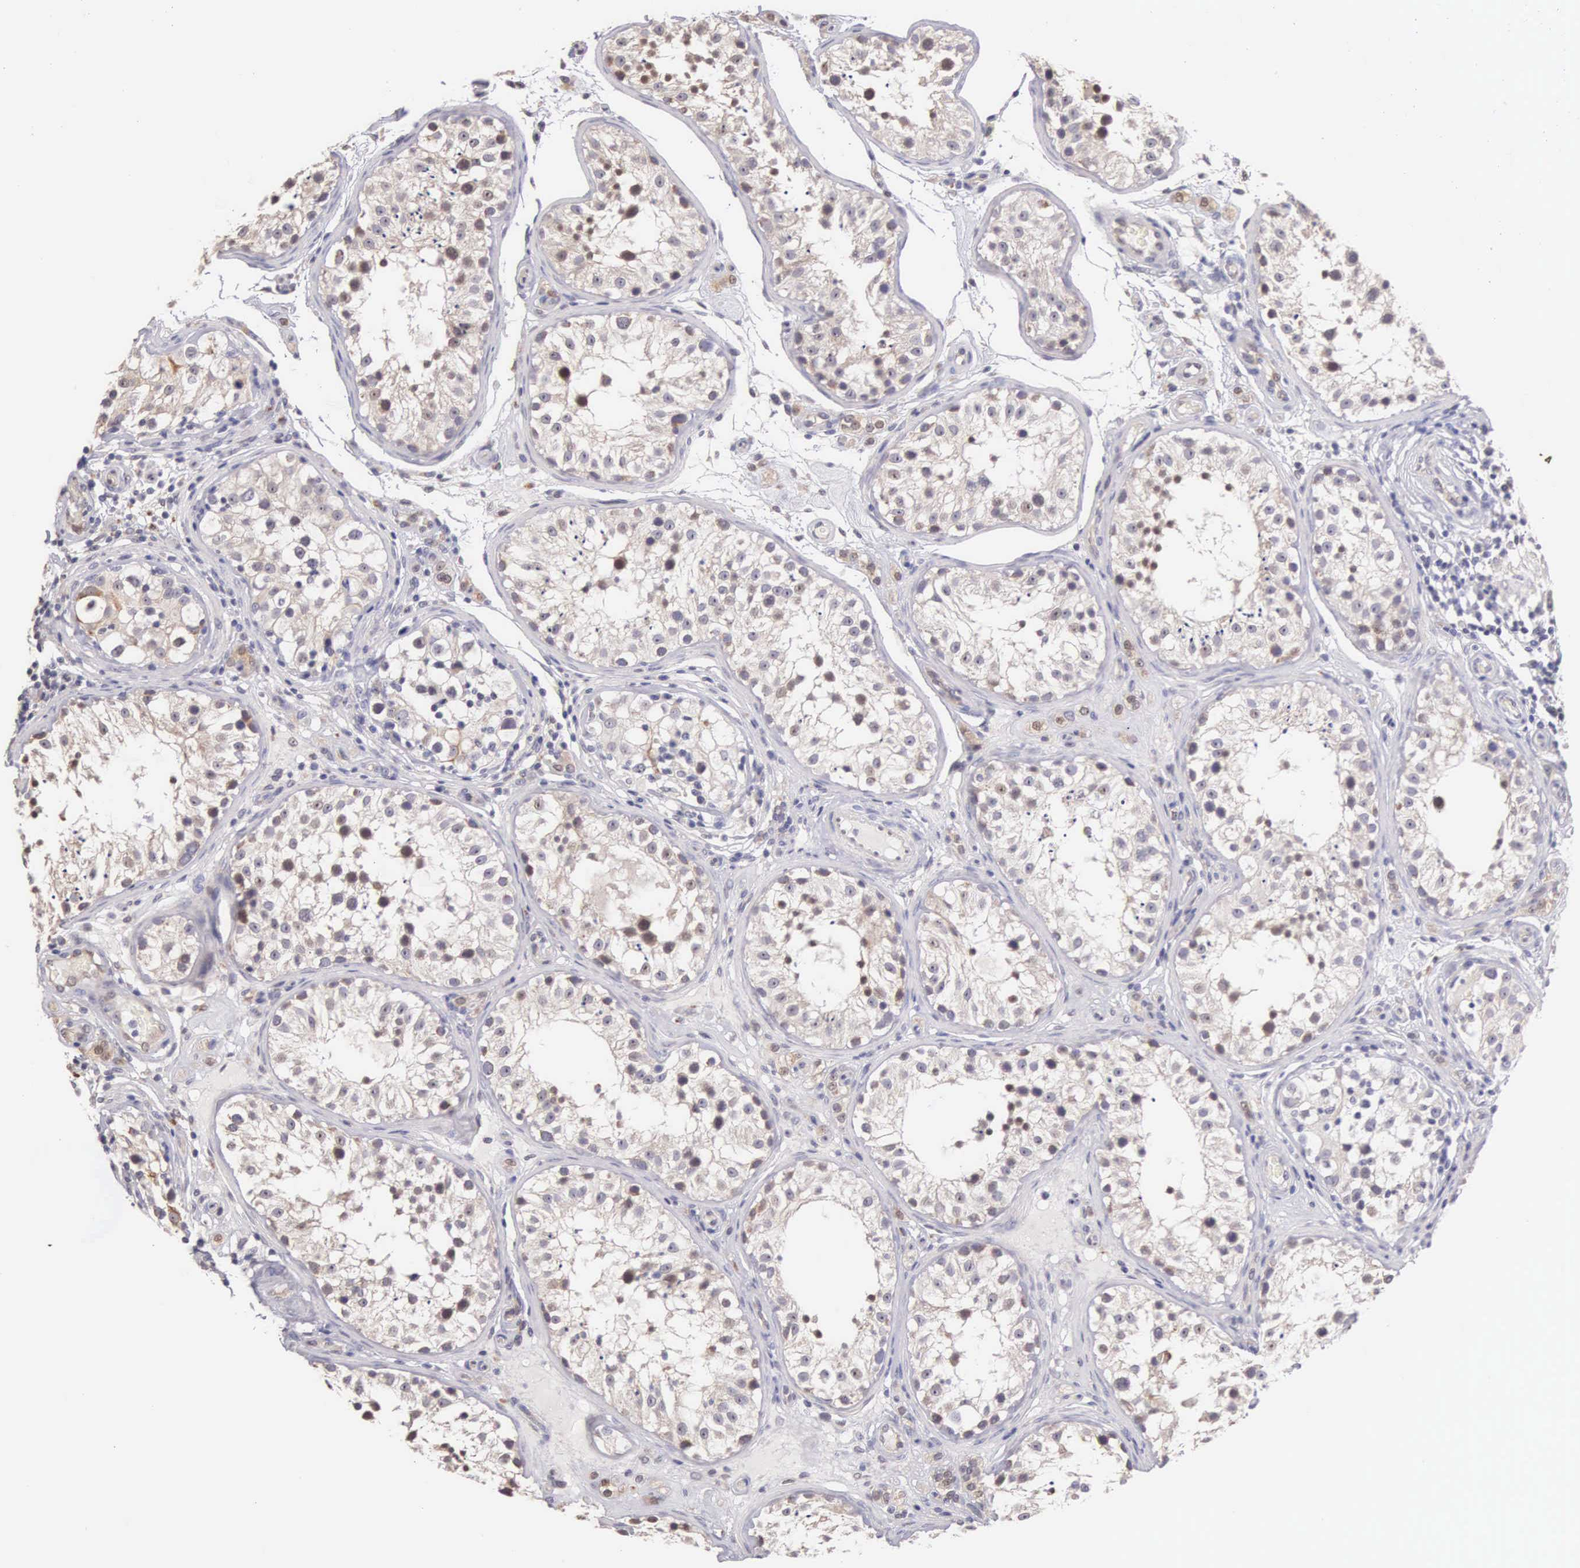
{"staining": {"intensity": "moderate", "quantity": "<25%", "location": "cytoplasmic/membranous"}, "tissue": "testis", "cell_type": "Cells in seminiferous ducts", "image_type": "normal", "snomed": [{"axis": "morphology", "description": "Normal tissue, NOS"}, {"axis": "topography", "description": "Testis"}], "caption": "Protein positivity by immunohistochemistry (IHC) displays moderate cytoplasmic/membranous expression in about <25% of cells in seminiferous ducts in benign testis. Nuclei are stained in blue.", "gene": "PIR", "patient": {"sex": "male", "age": 24}}